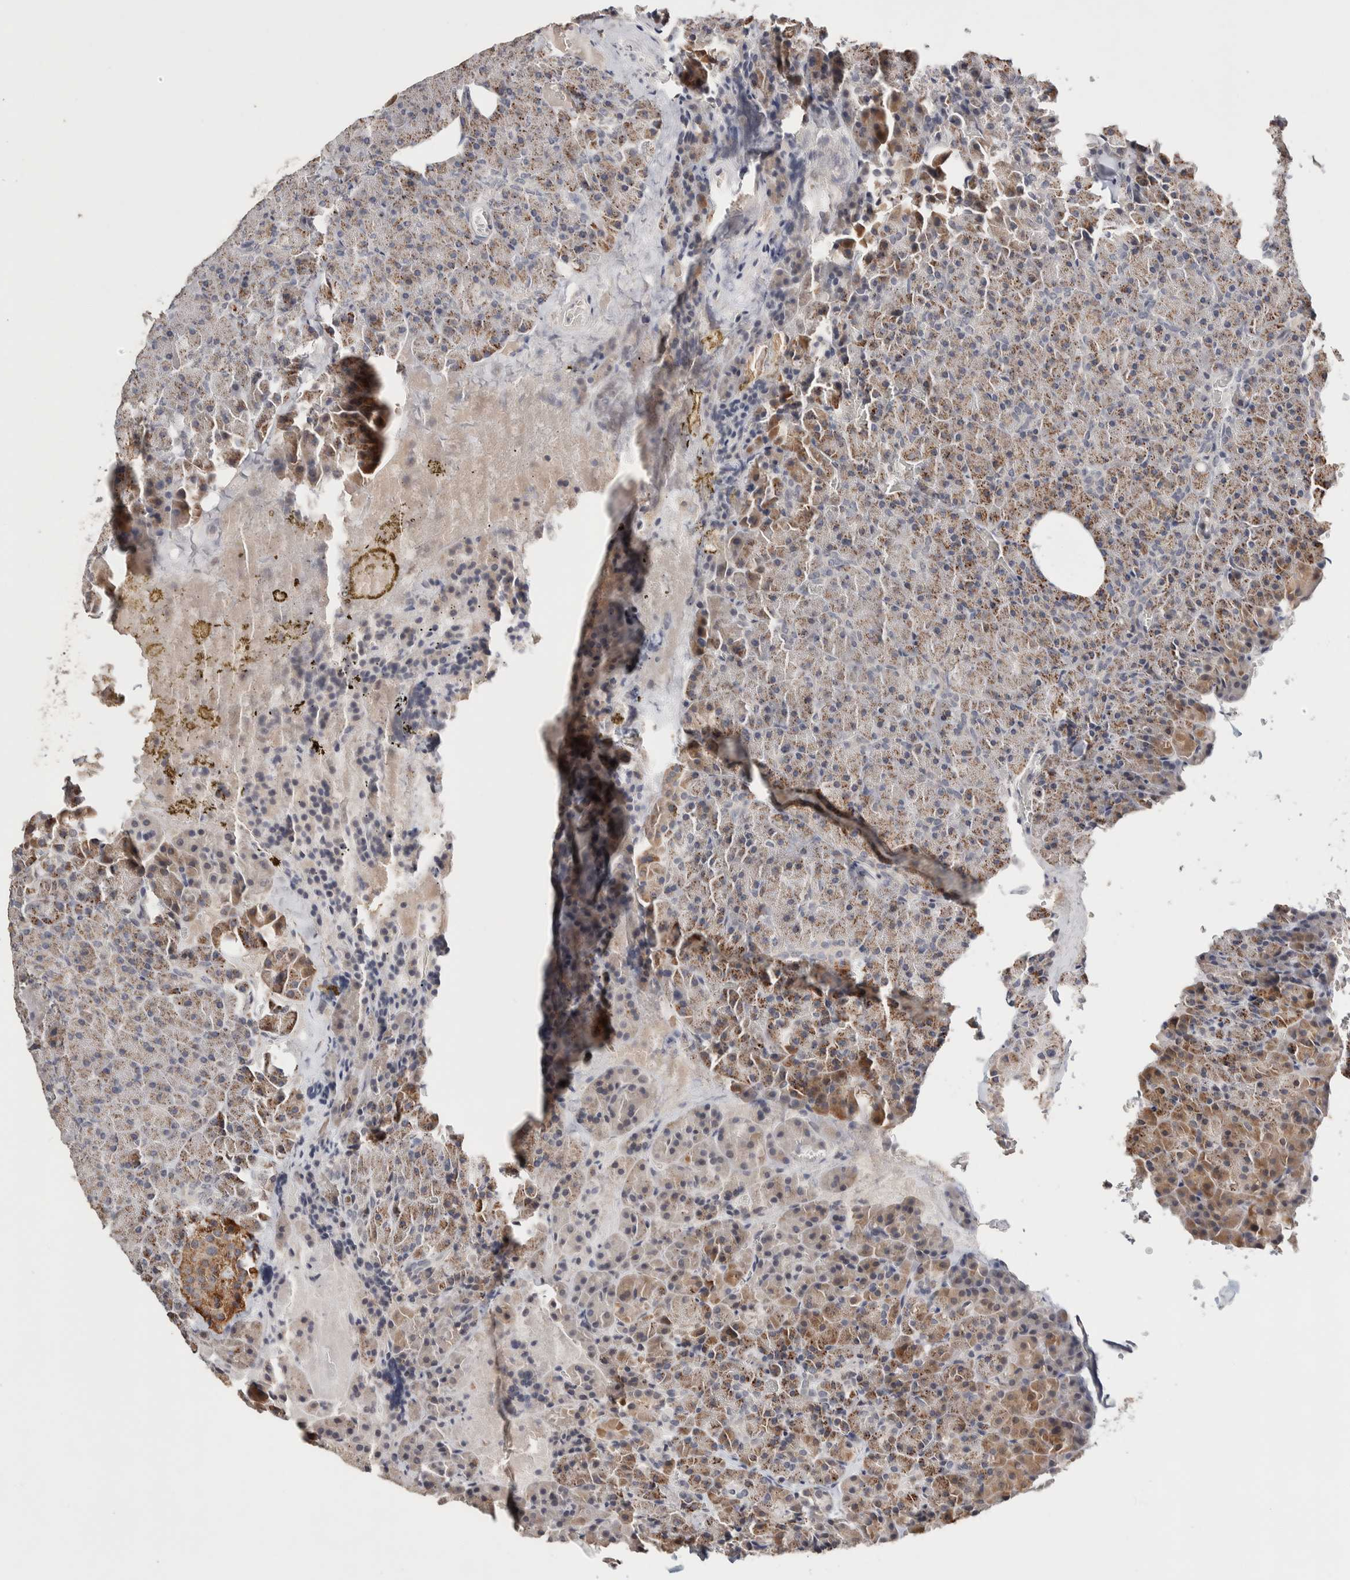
{"staining": {"intensity": "moderate", "quantity": "25%-75%", "location": "cytoplasmic/membranous"}, "tissue": "pancreas", "cell_type": "Exocrine glandular cells", "image_type": "normal", "snomed": [{"axis": "morphology", "description": "Normal tissue, NOS"}, {"axis": "morphology", "description": "Carcinoid, malignant, NOS"}, {"axis": "topography", "description": "Pancreas"}], "caption": "A photomicrograph showing moderate cytoplasmic/membranous expression in approximately 25%-75% of exocrine glandular cells in benign pancreas, as visualized by brown immunohistochemical staining.", "gene": "CRAT", "patient": {"sex": "female", "age": 35}}